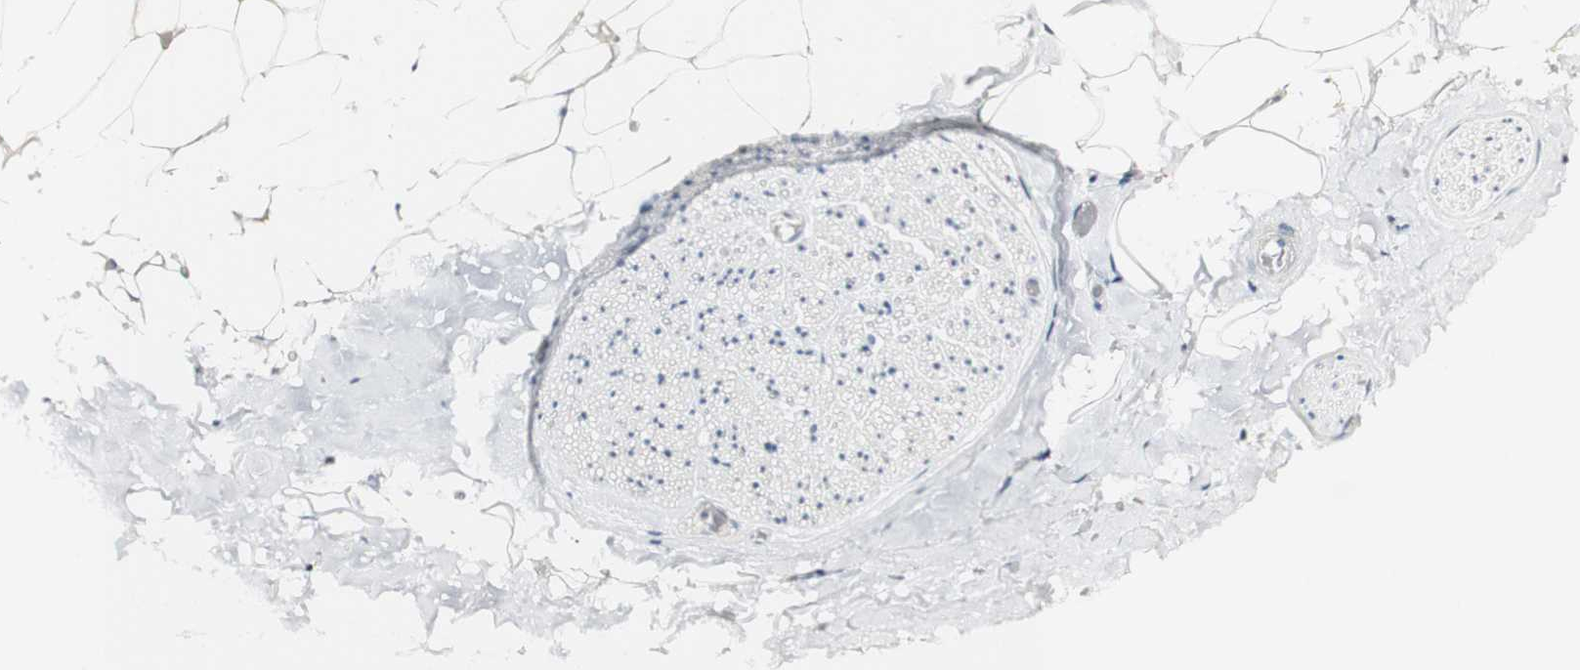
{"staining": {"intensity": "negative", "quantity": "none", "location": "none"}, "tissue": "adipose tissue", "cell_type": "Adipocytes", "image_type": "normal", "snomed": [{"axis": "morphology", "description": "Normal tissue, NOS"}, {"axis": "topography", "description": "Peripheral nerve tissue"}], "caption": "Protein analysis of normal adipose tissue reveals no significant expression in adipocytes. (Immunohistochemistry (ihc), brightfield microscopy, high magnification).", "gene": "FMO3", "patient": {"sex": "male", "age": 70}}